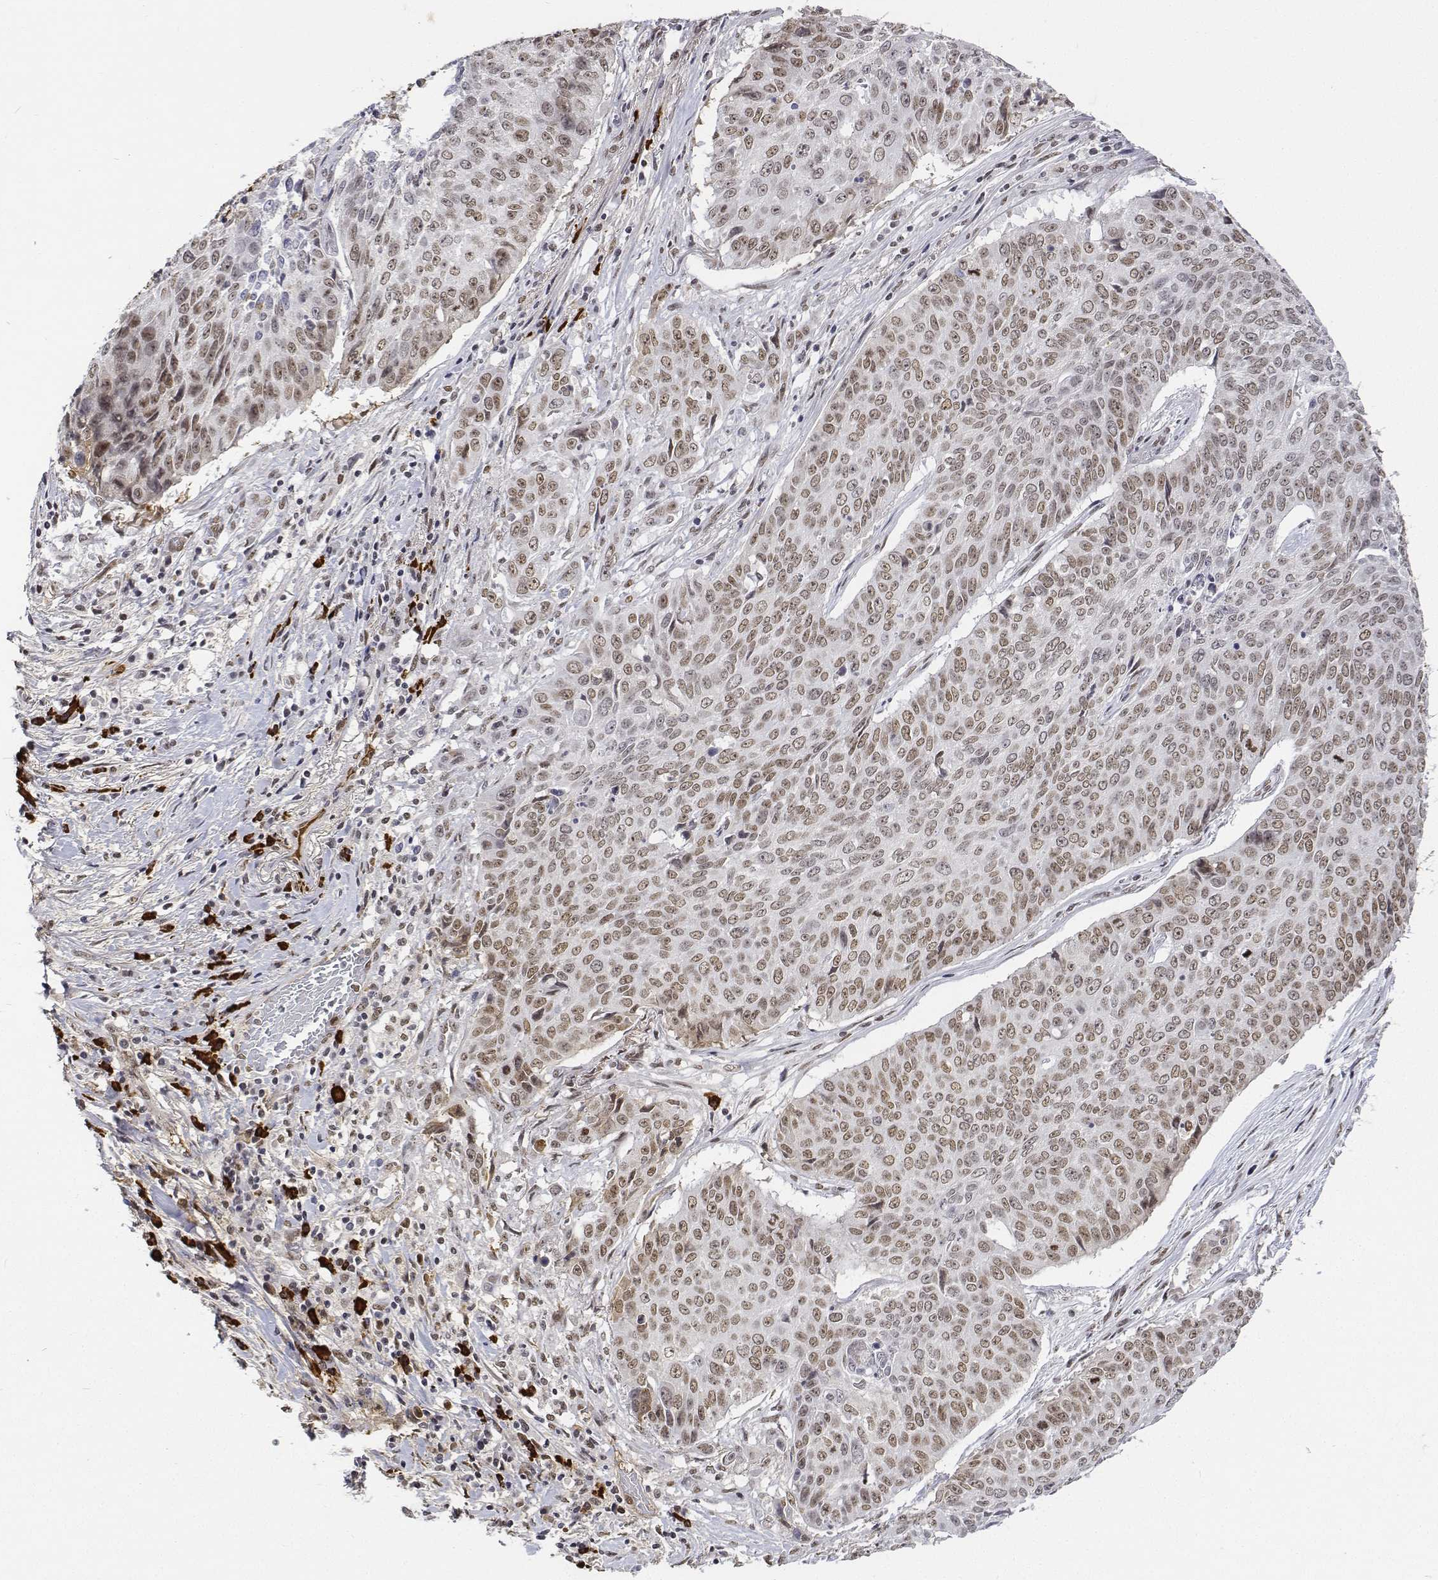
{"staining": {"intensity": "weak", "quantity": ">75%", "location": "nuclear"}, "tissue": "lung cancer", "cell_type": "Tumor cells", "image_type": "cancer", "snomed": [{"axis": "morphology", "description": "Normal tissue, NOS"}, {"axis": "morphology", "description": "Squamous cell carcinoma, NOS"}, {"axis": "topography", "description": "Bronchus"}, {"axis": "topography", "description": "Lung"}], "caption": "Immunohistochemistry (IHC) of human lung cancer reveals low levels of weak nuclear expression in approximately >75% of tumor cells. The protein of interest is stained brown, and the nuclei are stained in blue (DAB (3,3'-diaminobenzidine) IHC with brightfield microscopy, high magnification).", "gene": "ATRX", "patient": {"sex": "male", "age": 64}}